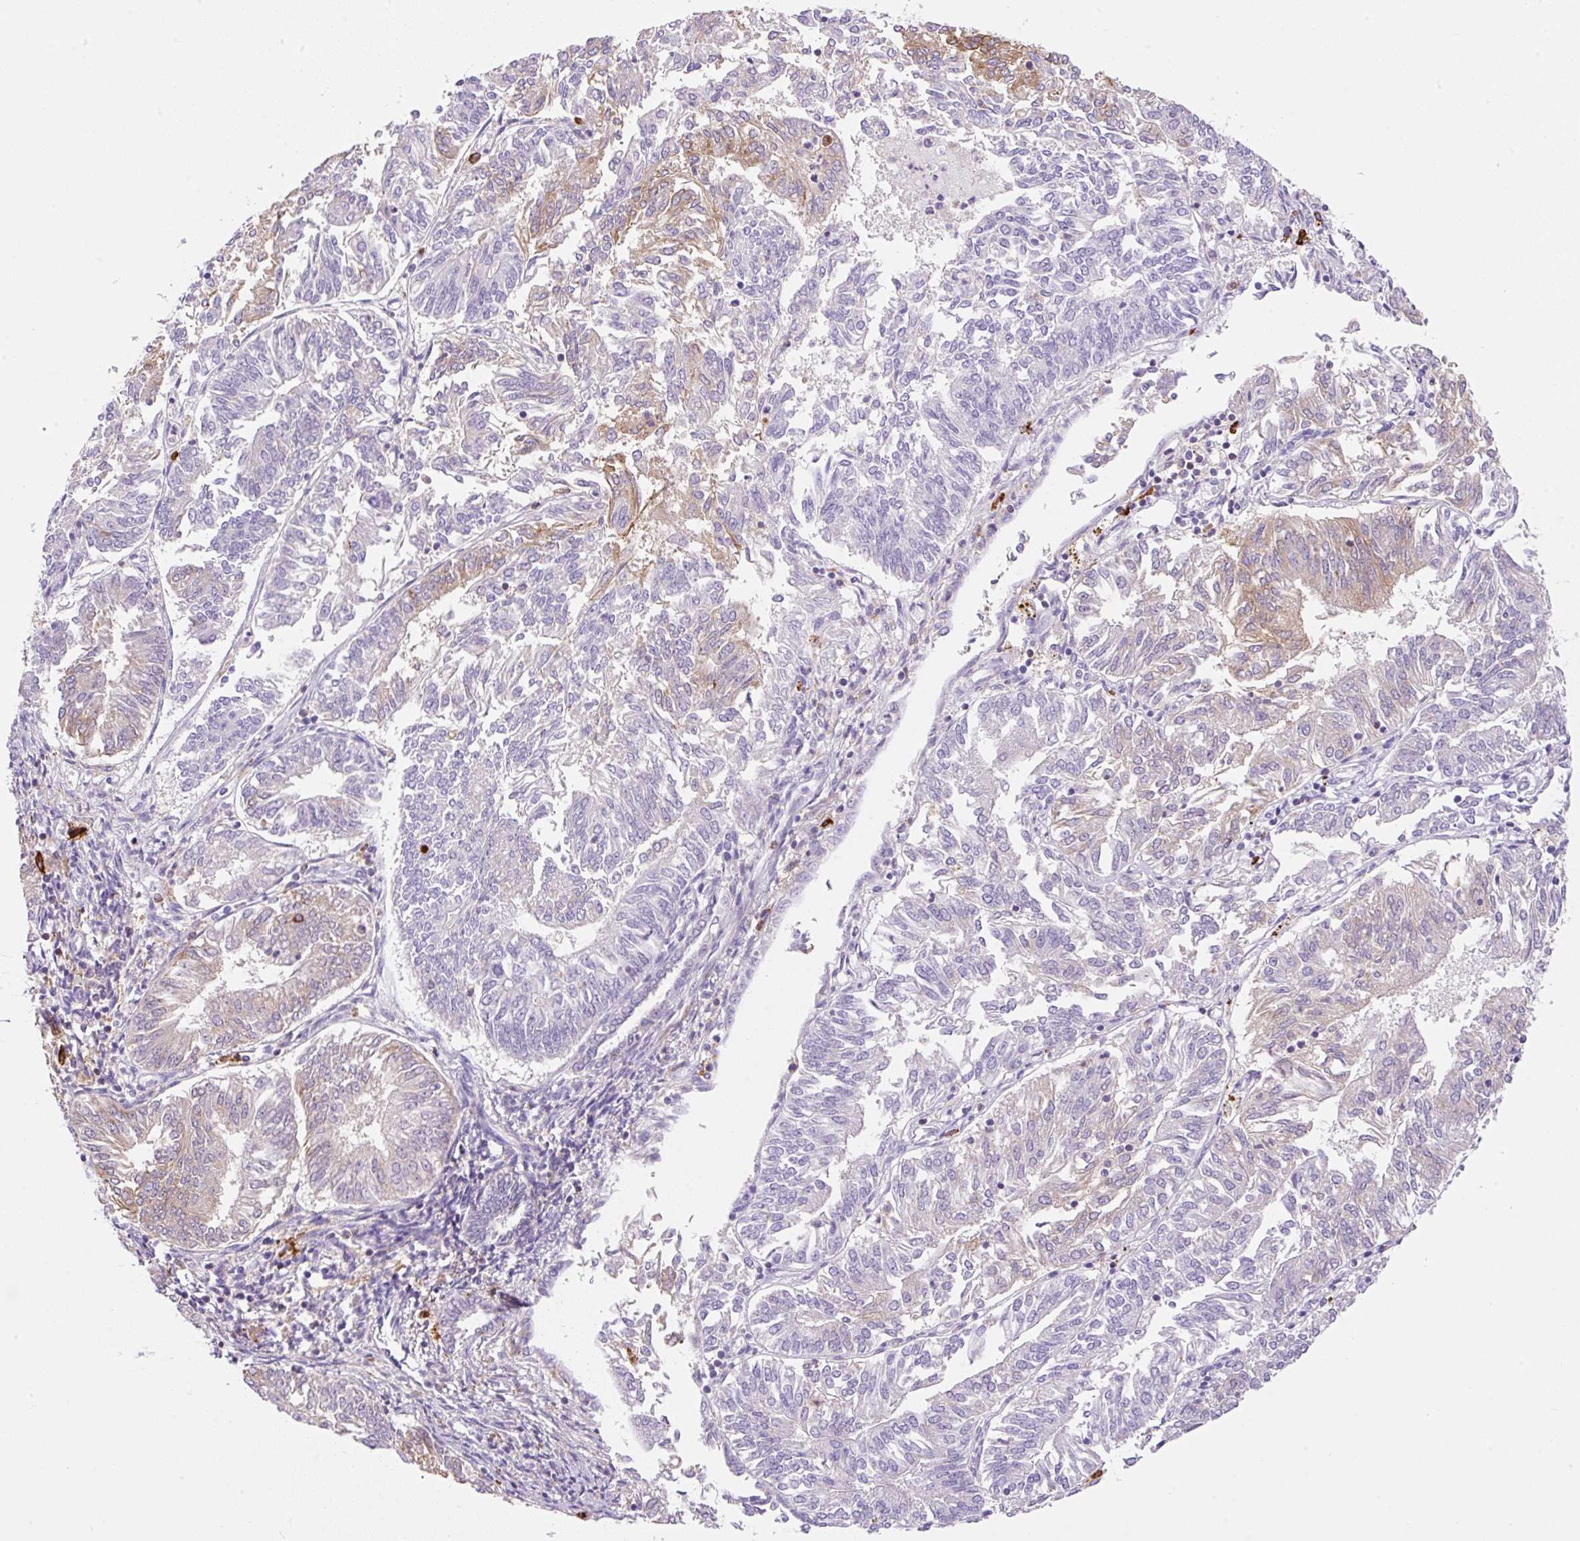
{"staining": {"intensity": "weak", "quantity": "<25%", "location": "cytoplasmic/membranous"}, "tissue": "endometrial cancer", "cell_type": "Tumor cells", "image_type": "cancer", "snomed": [{"axis": "morphology", "description": "Adenocarcinoma, NOS"}, {"axis": "topography", "description": "Endometrium"}], "caption": "Human endometrial adenocarcinoma stained for a protein using IHC reveals no expression in tumor cells.", "gene": "TDRD15", "patient": {"sex": "female", "age": 58}}